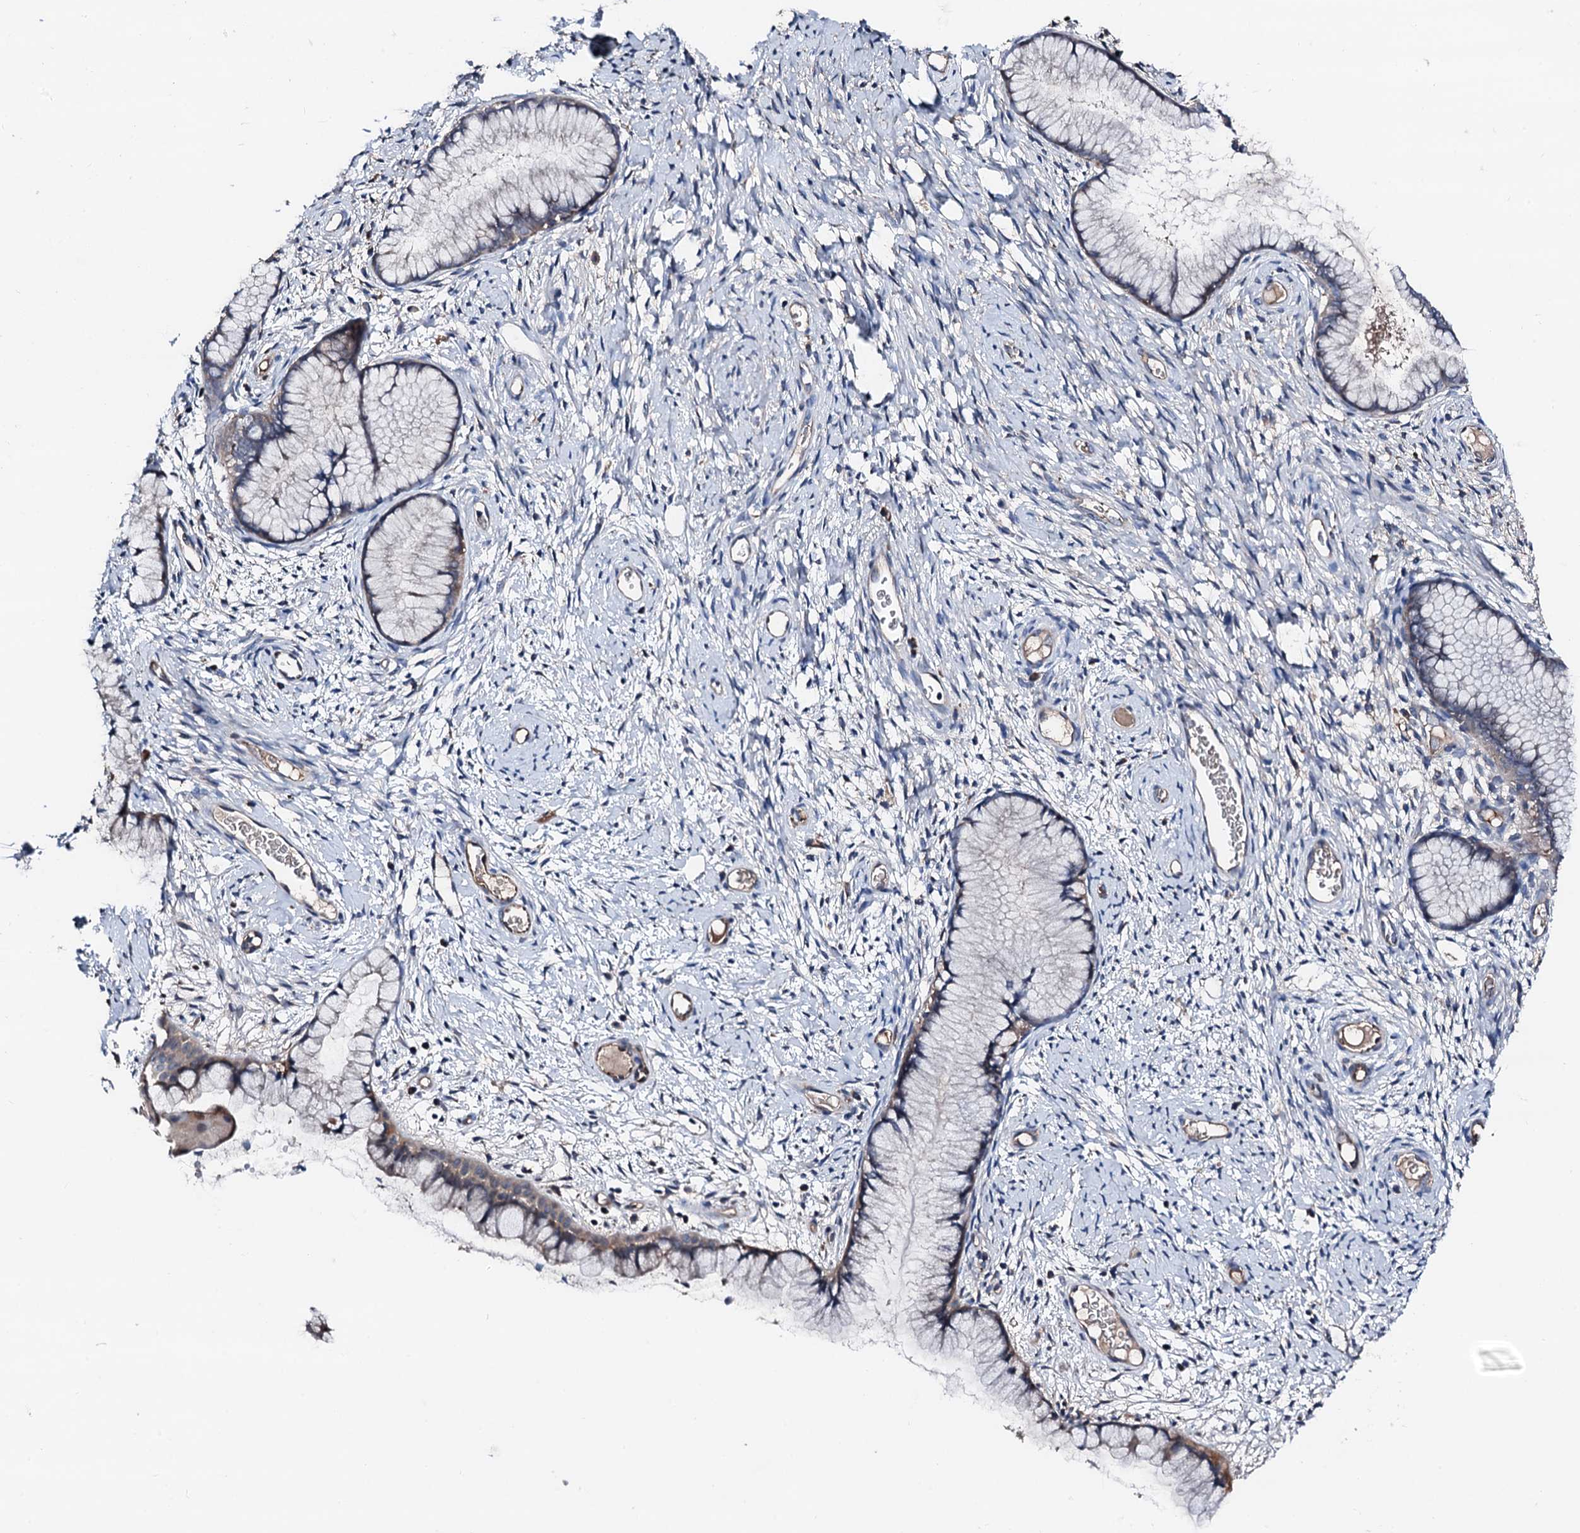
{"staining": {"intensity": "weak", "quantity": "<25%", "location": "cytoplasmic/membranous"}, "tissue": "cervix", "cell_type": "Glandular cells", "image_type": "normal", "snomed": [{"axis": "morphology", "description": "Normal tissue, NOS"}, {"axis": "topography", "description": "Cervix"}], "caption": "The histopathology image reveals no staining of glandular cells in benign cervix.", "gene": "TRAFD1", "patient": {"sex": "female", "age": 42}}